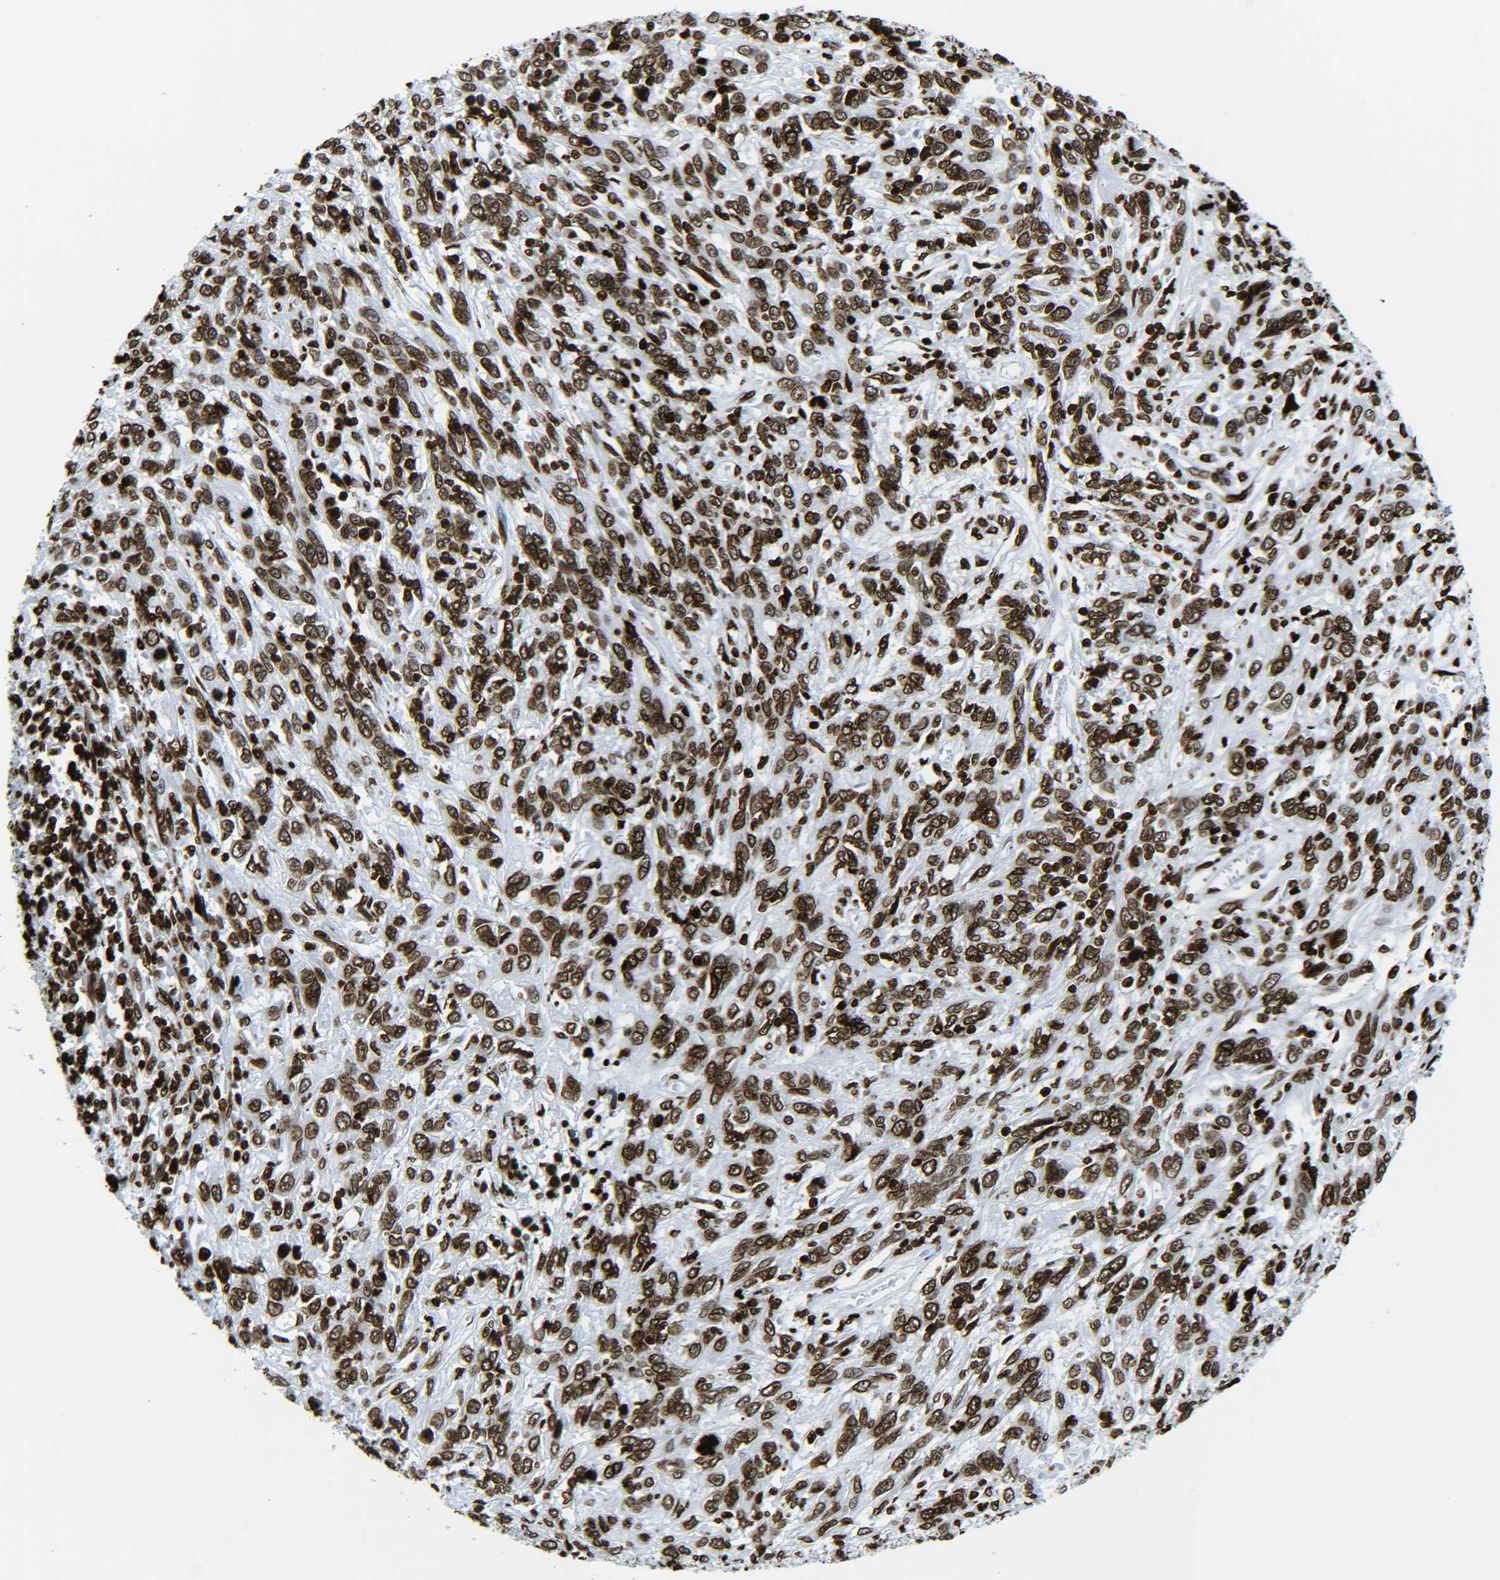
{"staining": {"intensity": "strong", "quantity": ">75%", "location": "nuclear"}, "tissue": "cervical cancer", "cell_type": "Tumor cells", "image_type": "cancer", "snomed": [{"axis": "morphology", "description": "Squamous cell carcinoma, NOS"}, {"axis": "topography", "description": "Cervix"}], "caption": "The photomicrograph shows a brown stain indicating the presence of a protein in the nuclear of tumor cells in cervical cancer. (IHC, brightfield microscopy, high magnification).", "gene": "H2AX", "patient": {"sex": "female", "age": 46}}